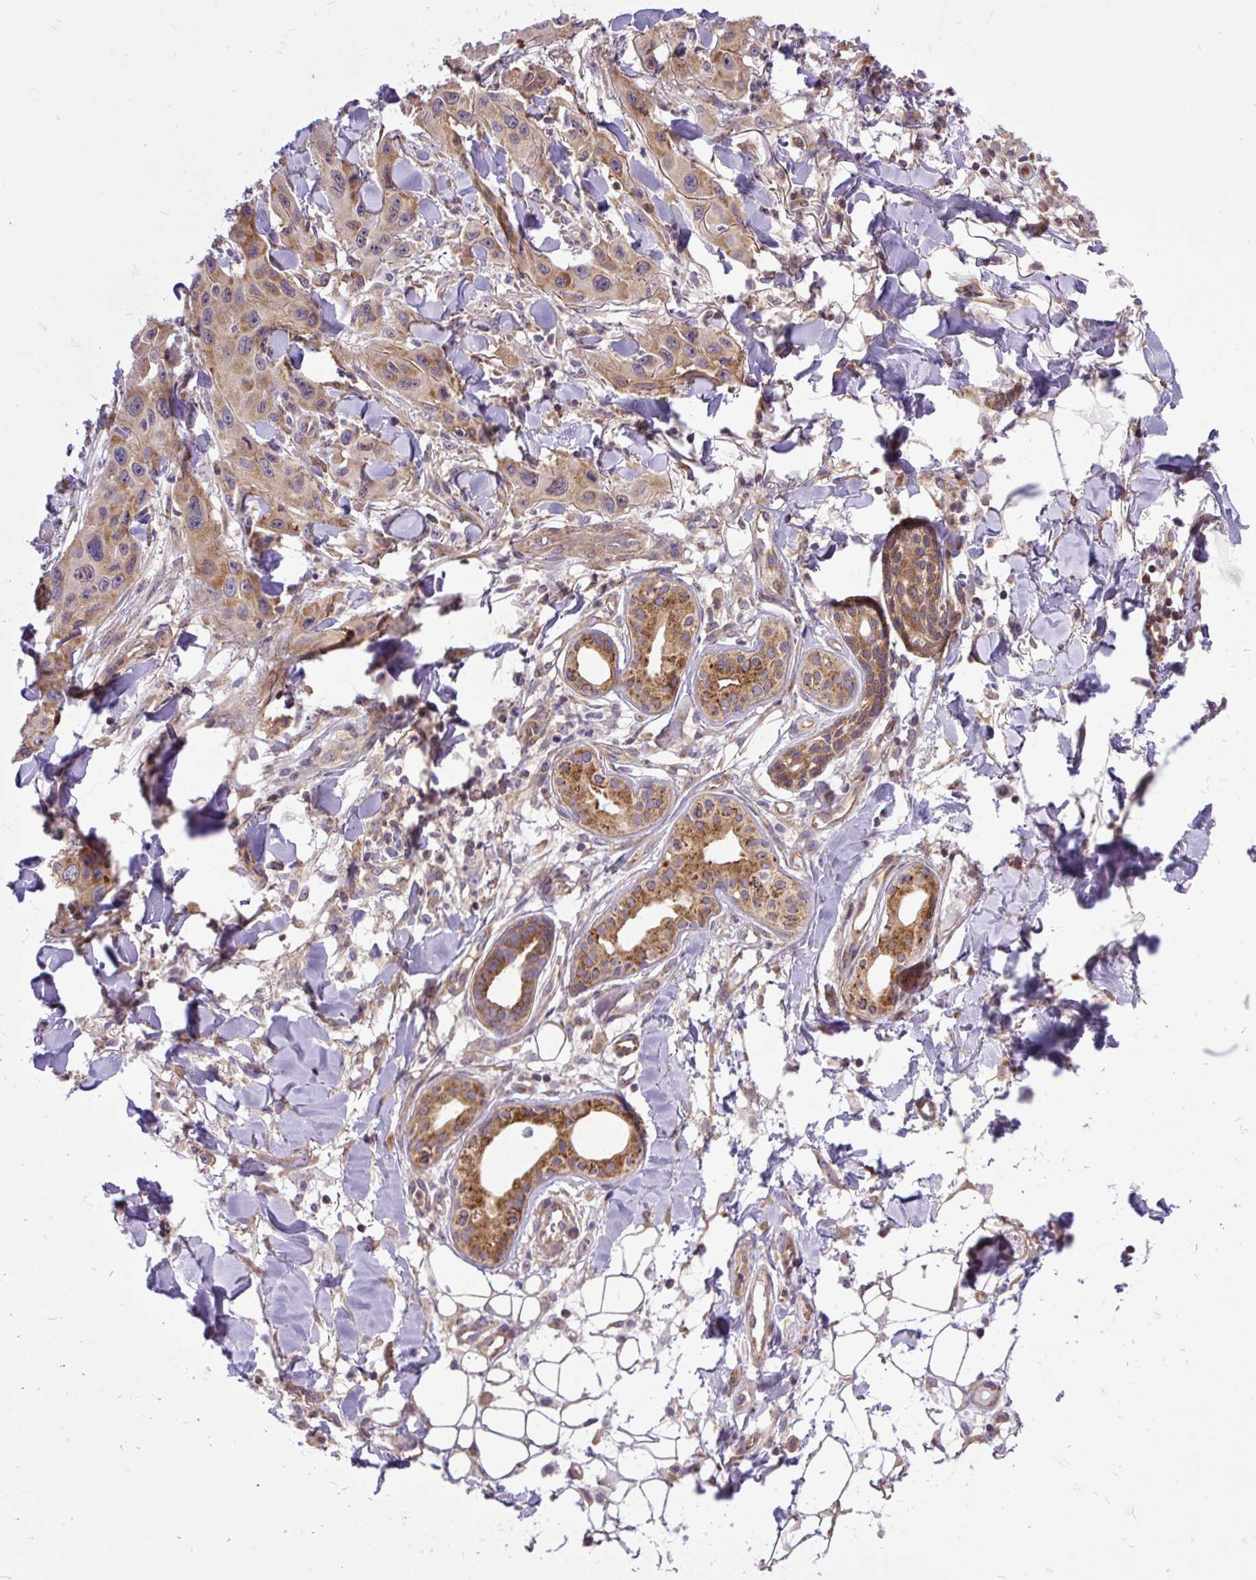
{"staining": {"intensity": "moderate", "quantity": "<25%", "location": "cytoplasmic/membranous"}, "tissue": "skin cancer", "cell_type": "Tumor cells", "image_type": "cancer", "snomed": [{"axis": "morphology", "description": "Squamous cell carcinoma, NOS"}, {"axis": "topography", "description": "Skin"}], "caption": "Tumor cells demonstrate low levels of moderate cytoplasmic/membranous positivity in approximately <25% of cells in human skin cancer (squamous cell carcinoma). (brown staining indicates protein expression, while blue staining denotes nuclei).", "gene": "TRIM17", "patient": {"sex": "male", "age": 63}}